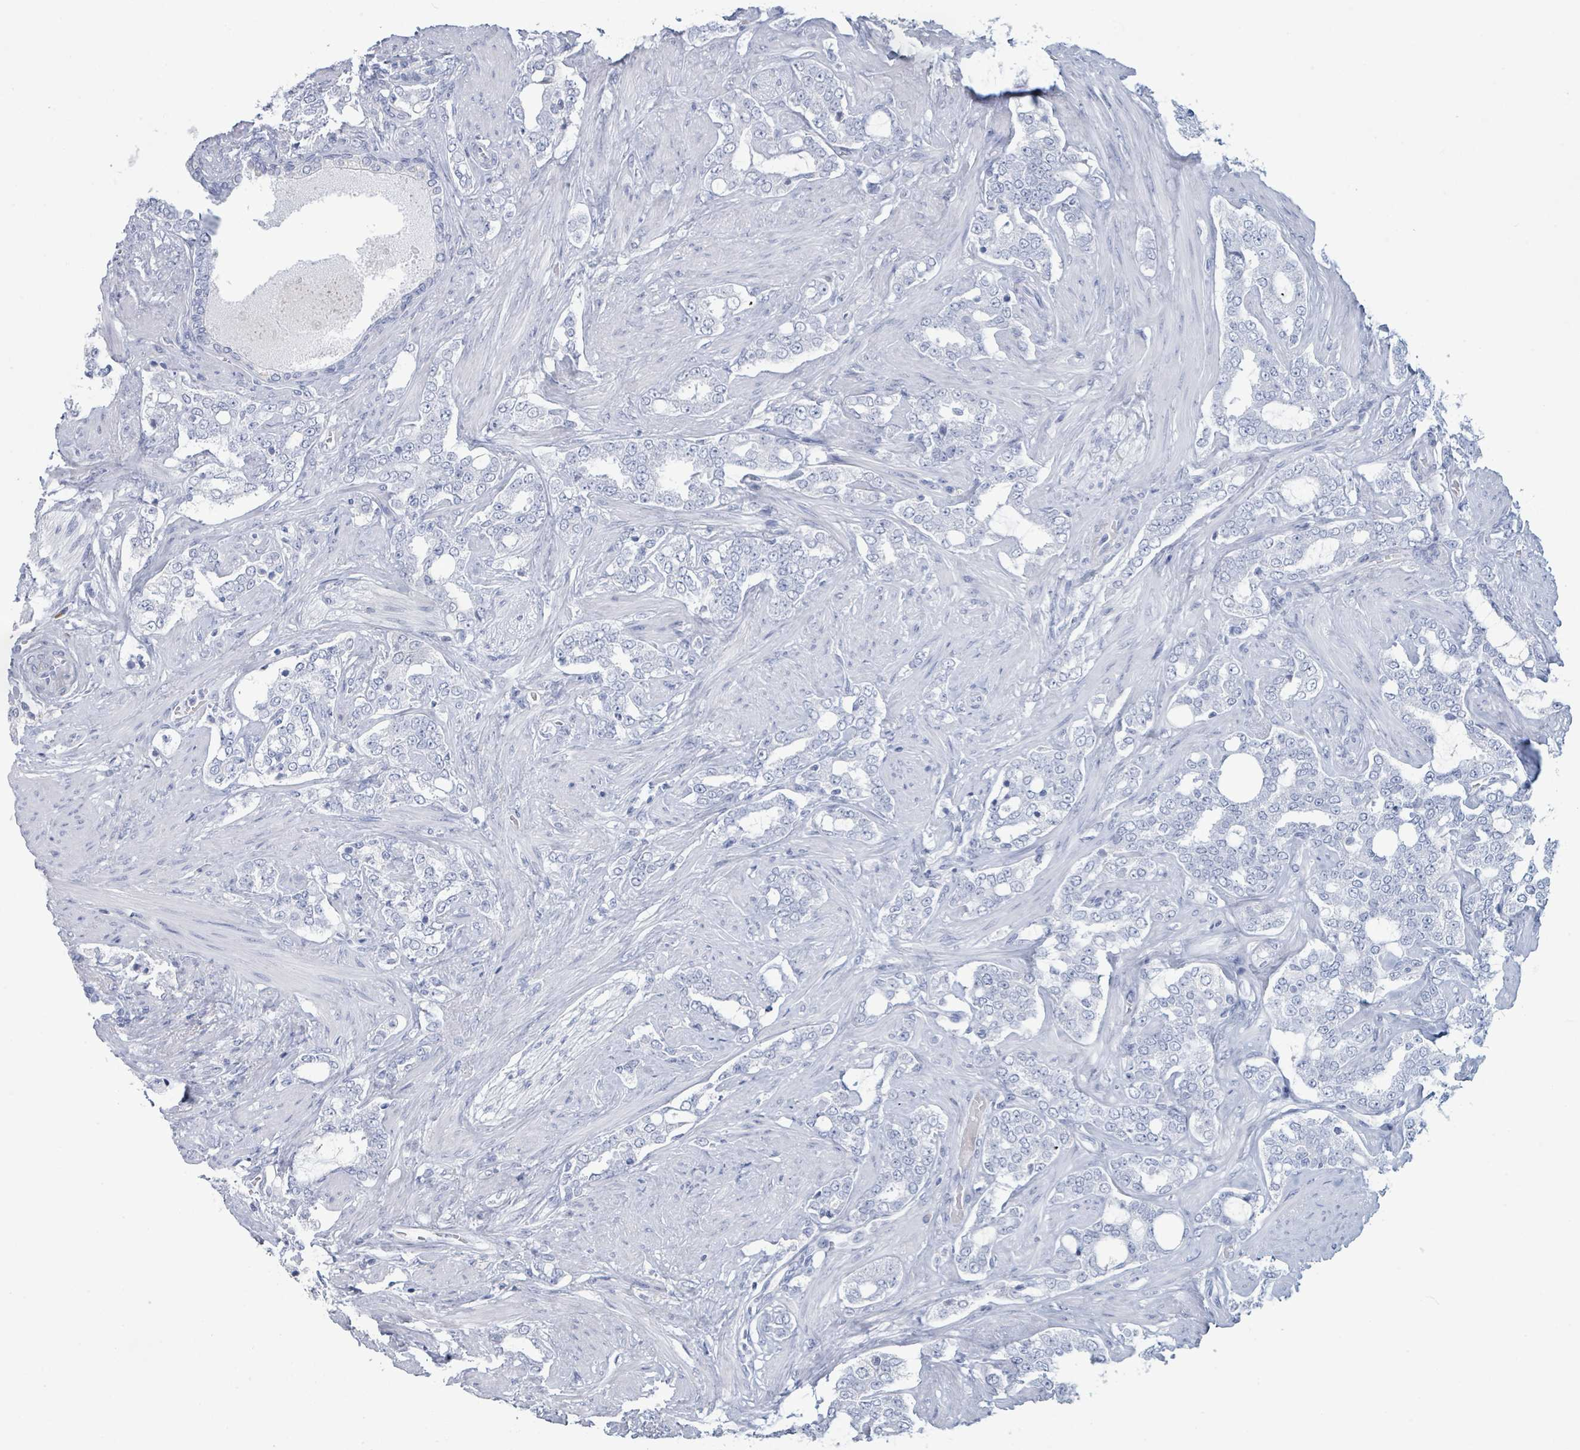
{"staining": {"intensity": "negative", "quantity": "none", "location": "none"}, "tissue": "prostate cancer", "cell_type": "Tumor cells", "image_type": "cancer", "snomed": [{"axis": "morphology", "description": "Adenocarcinoma, High grade"}, {"axis": "topography", "description": "Prostate"}], "caption": "Prostate high-grade adenocarcinoma was stained to show a protein in brown. There is no significant staining in tumor cells.", "gene": "PGA3", "patient": {"sex": "male", "age": 64}}